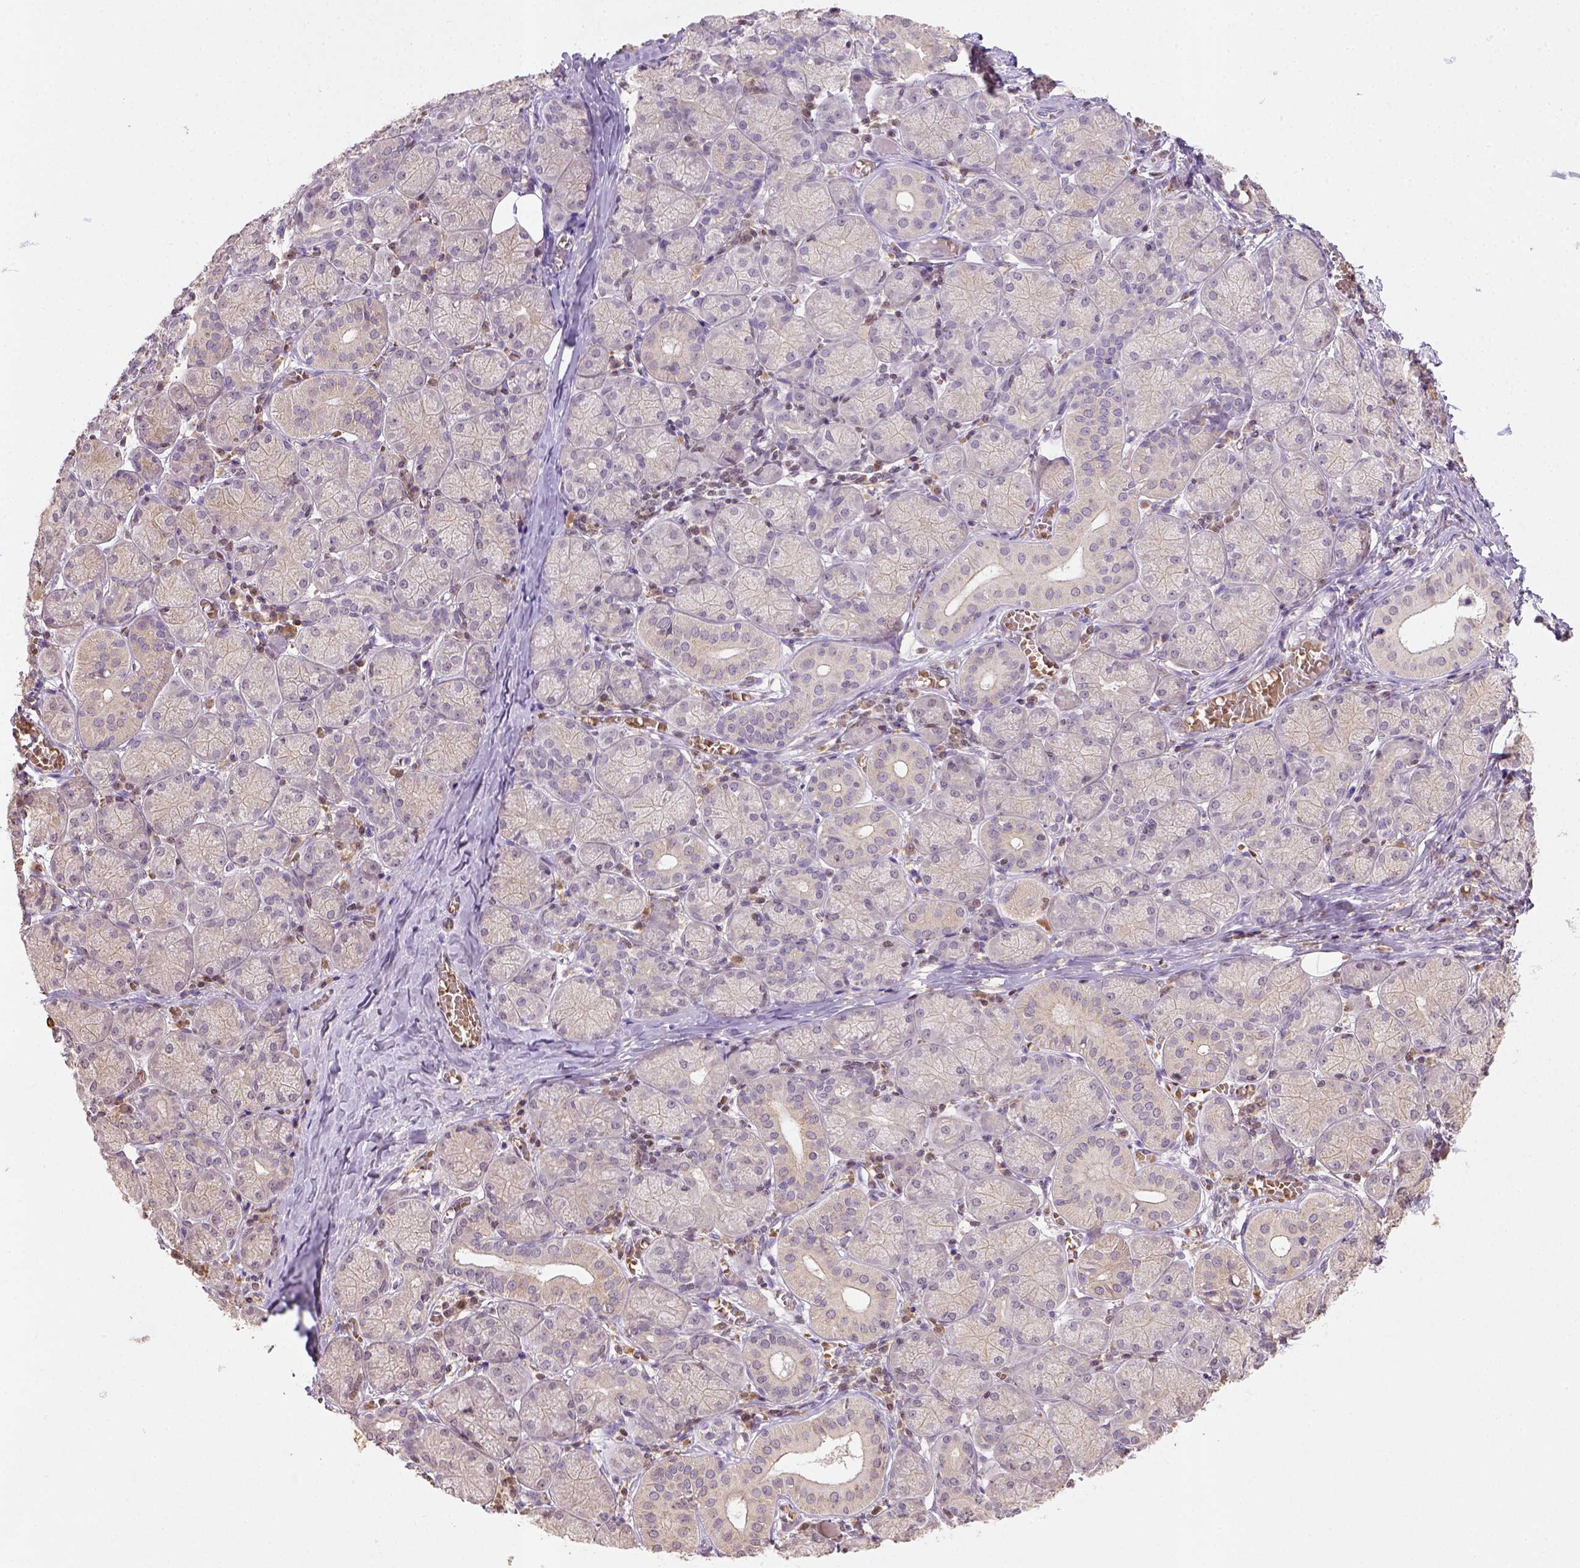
{"staining": {"intensity": "weak", "quantity": "25%-75%", "location": "cytoplasmic/membranous"}, "tissue": "salivary gland", "cell_type": "Glandular cells", "image_type": "normal", "snomed": [{"axis": "morphology", "description": "Normal tissue, NOS"}, {"axis": "topography", "description": "Salivary gland"}, {"axis": "topography", "description": "Peripheral nerve tissue"}], "caption": "Immunohistochemical staining of normal human salivary gland displays low levels of weak cytoplasmic/membranous expression in about 25%-75% of glandular cells. Ihc stains the protein in brown and the nuclei are stained blue.", "gene": "NUDT3", "patient": {"sex": "female", "age": 24}}